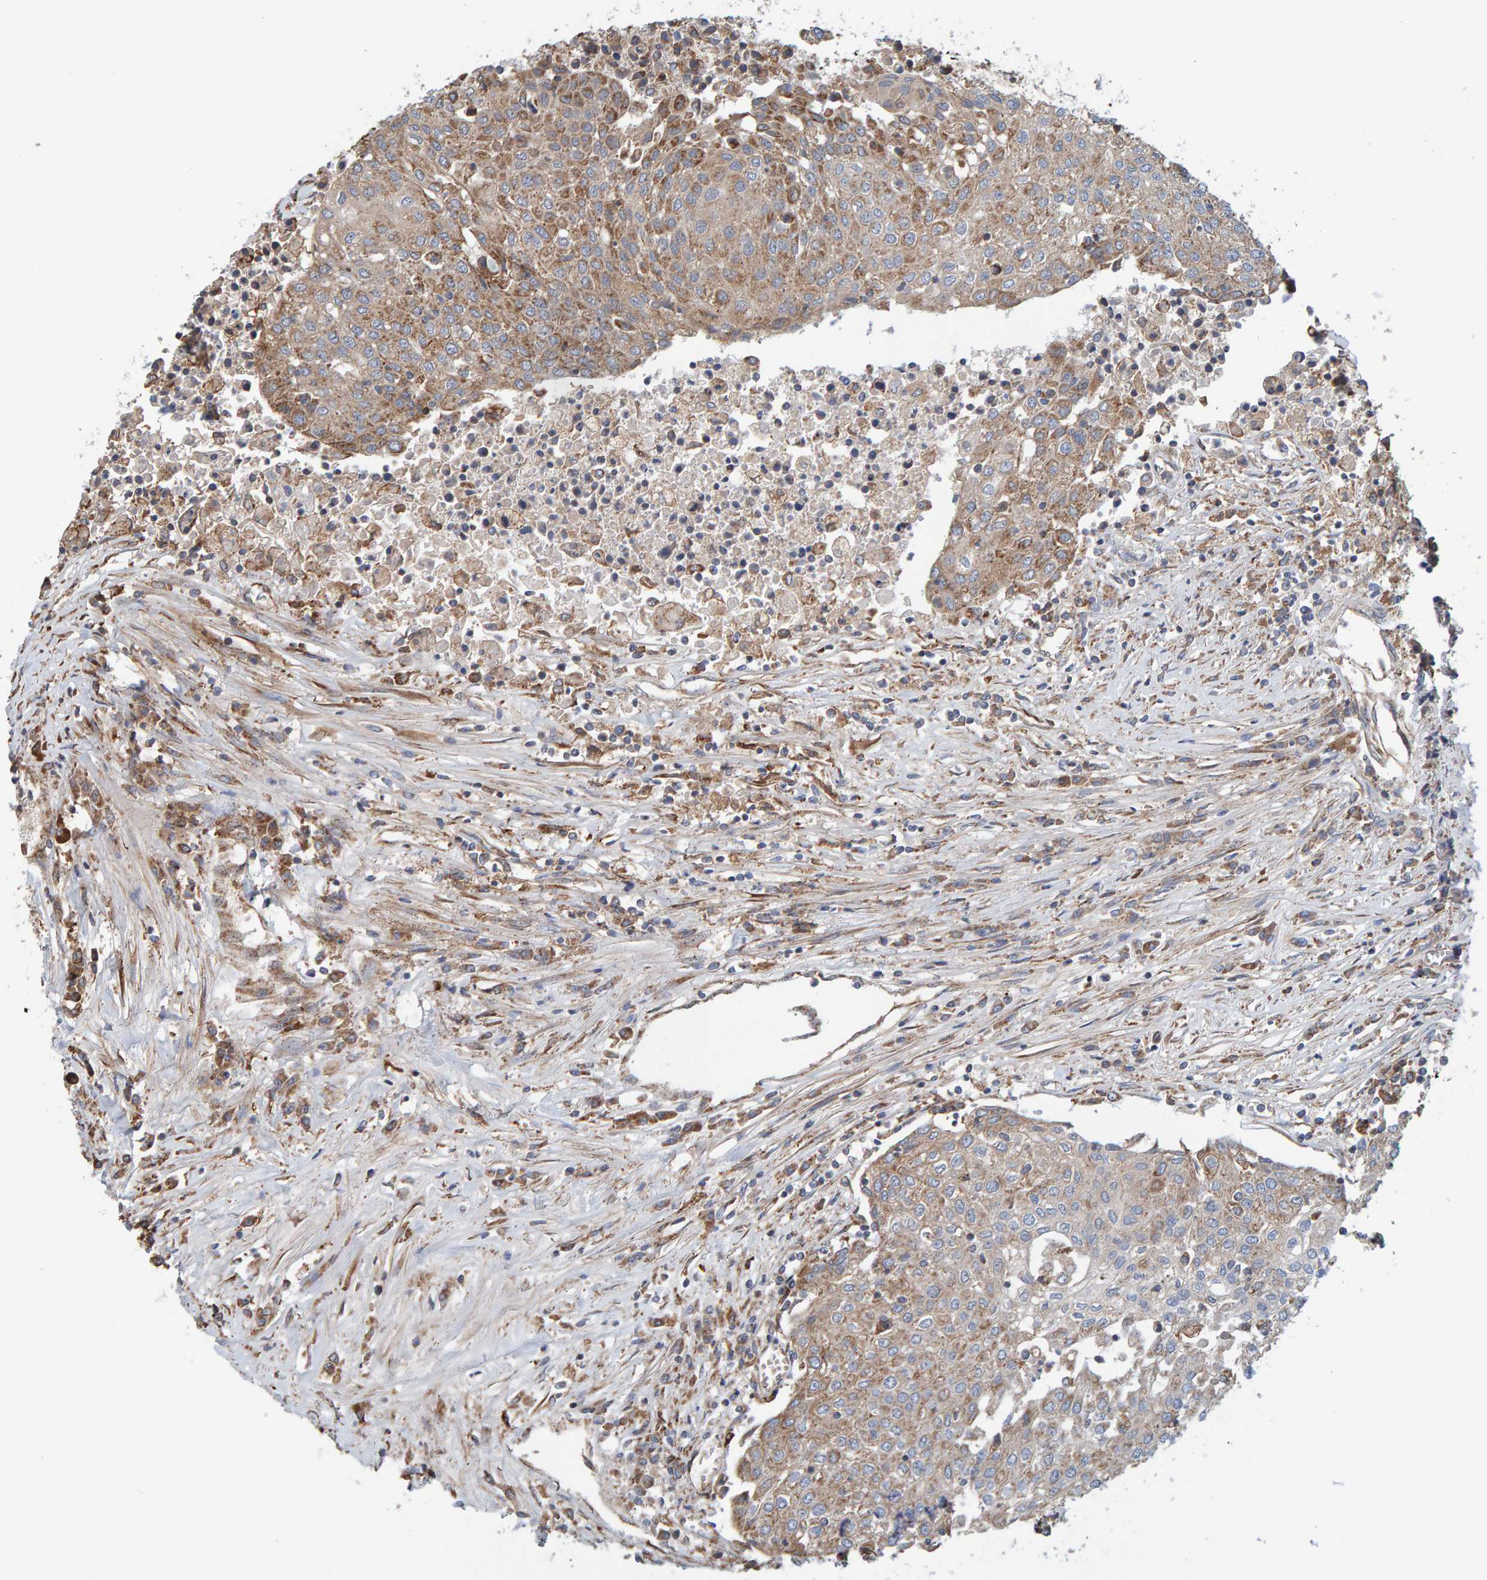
{"staining": {"intensity": "moderate", "quantity": ">75%", "location": "cytoplasmic/membranous"}, "tissue": "urothelial cancer", "cell_type": "Tumor cells", "image_type": "cancer", "snomed": [{"axis": "morphology", "description": "Urothelial carcinoma, High grade"}, {"axis": "topography", "description": "Urinary bladder"}], "caption": "Tumor cells show medium levels of moderate cytoplasmic/membranous expression in approximately >75% of cells in human urothelial cancer.", "gene": "MRPL45", "patient": {"sex": "female", "age": 85}}